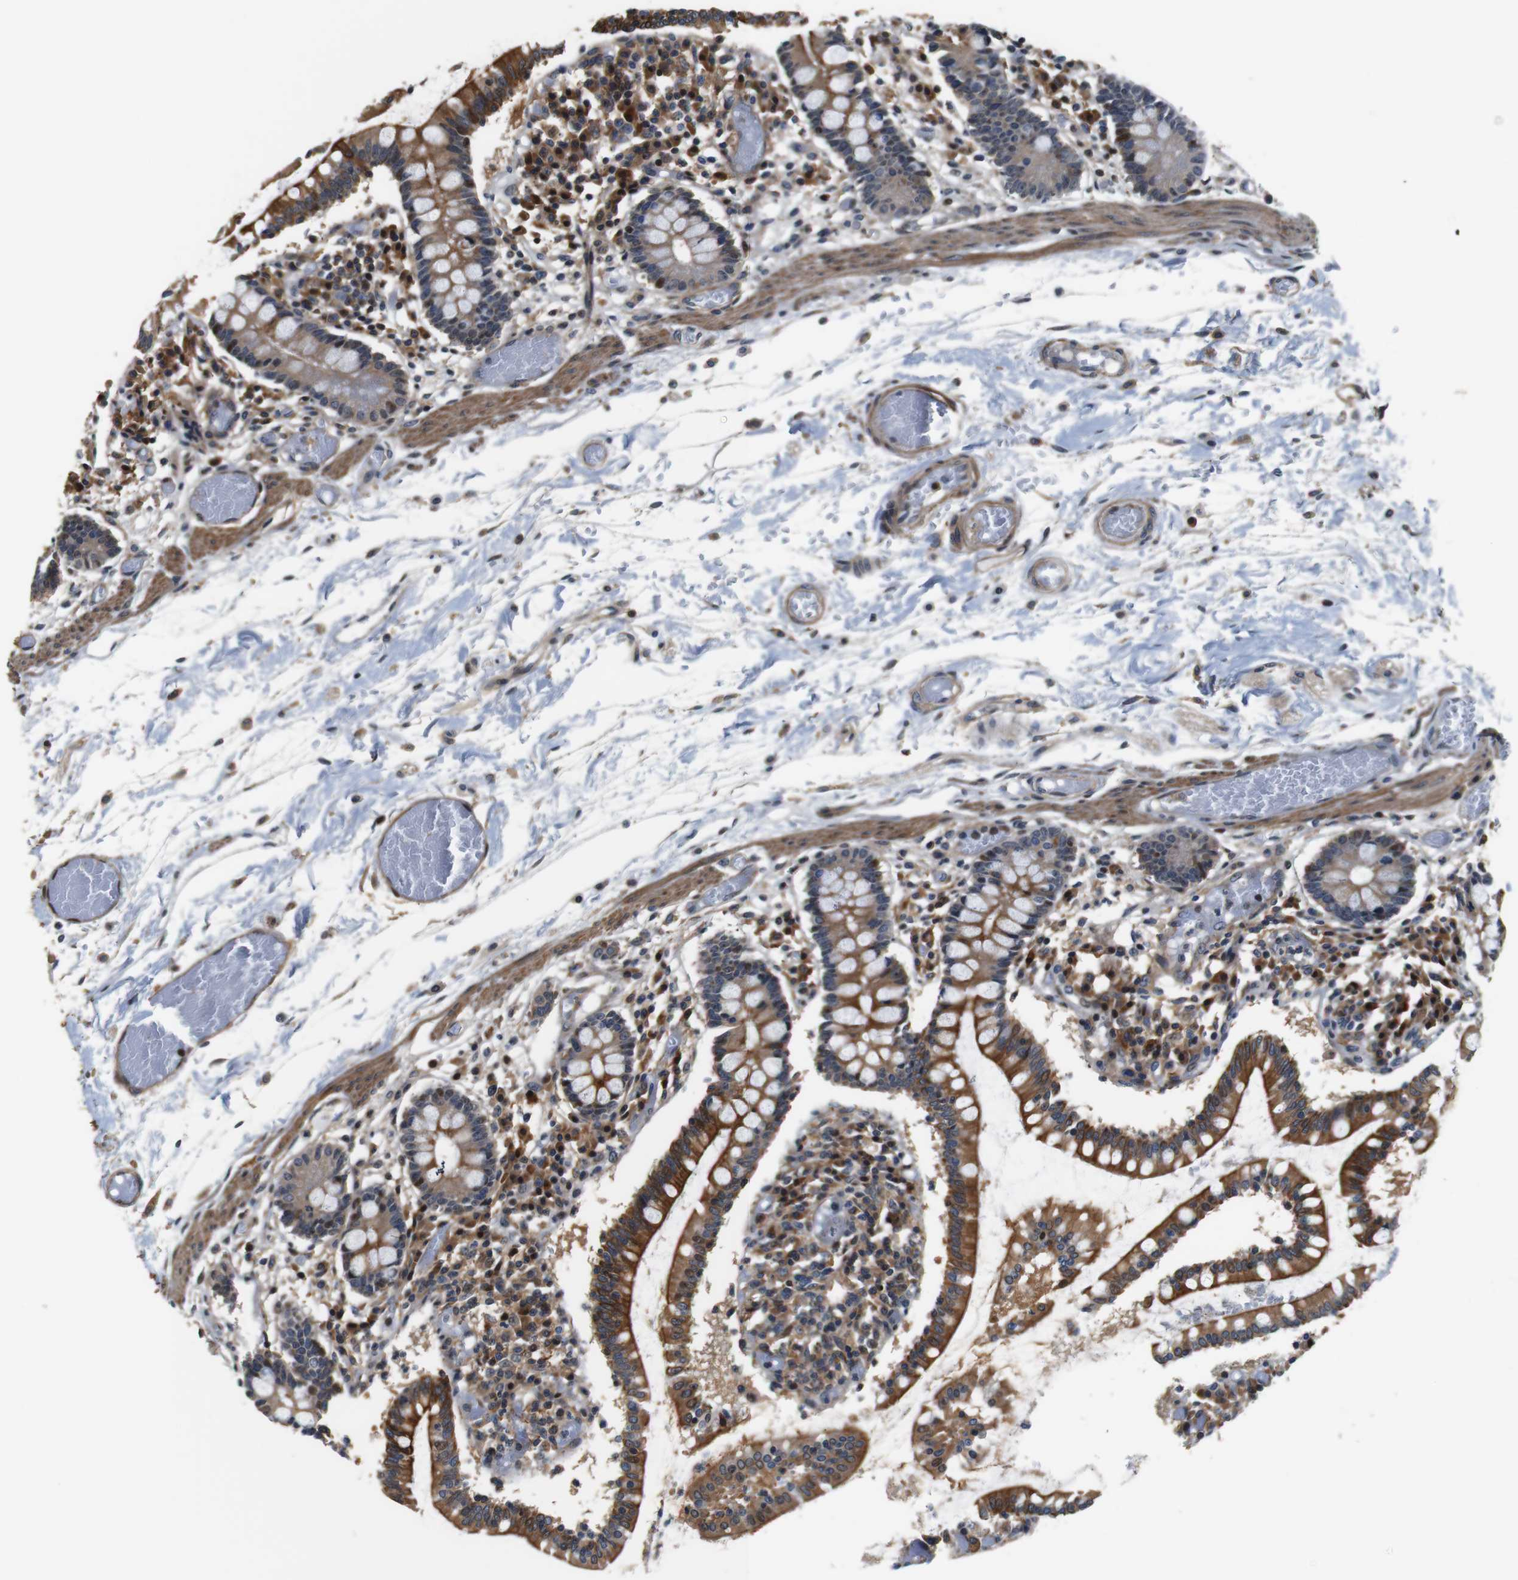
{"staining": {"intensity": "strong", "quantity": ">75%", "location": "cytoplasmic/membranous"}, "tissue": "small intestine", "cell_type": "Glandular cells", "image_type": "normal", "snomed": [{"axis": "morphology", "description": "Normal tissue, NOS"}, {"axis": "topography", "description": "Small intestine"}], "caption": "Approximately >75% of glandular cells in unremarkable small intestine exhibit strong cytoplasmic/membranous protein staining as visualized by brown immunohistochemical staining.", "gene": "LRP4", "patient": {"sex": "female", "age": 61}}